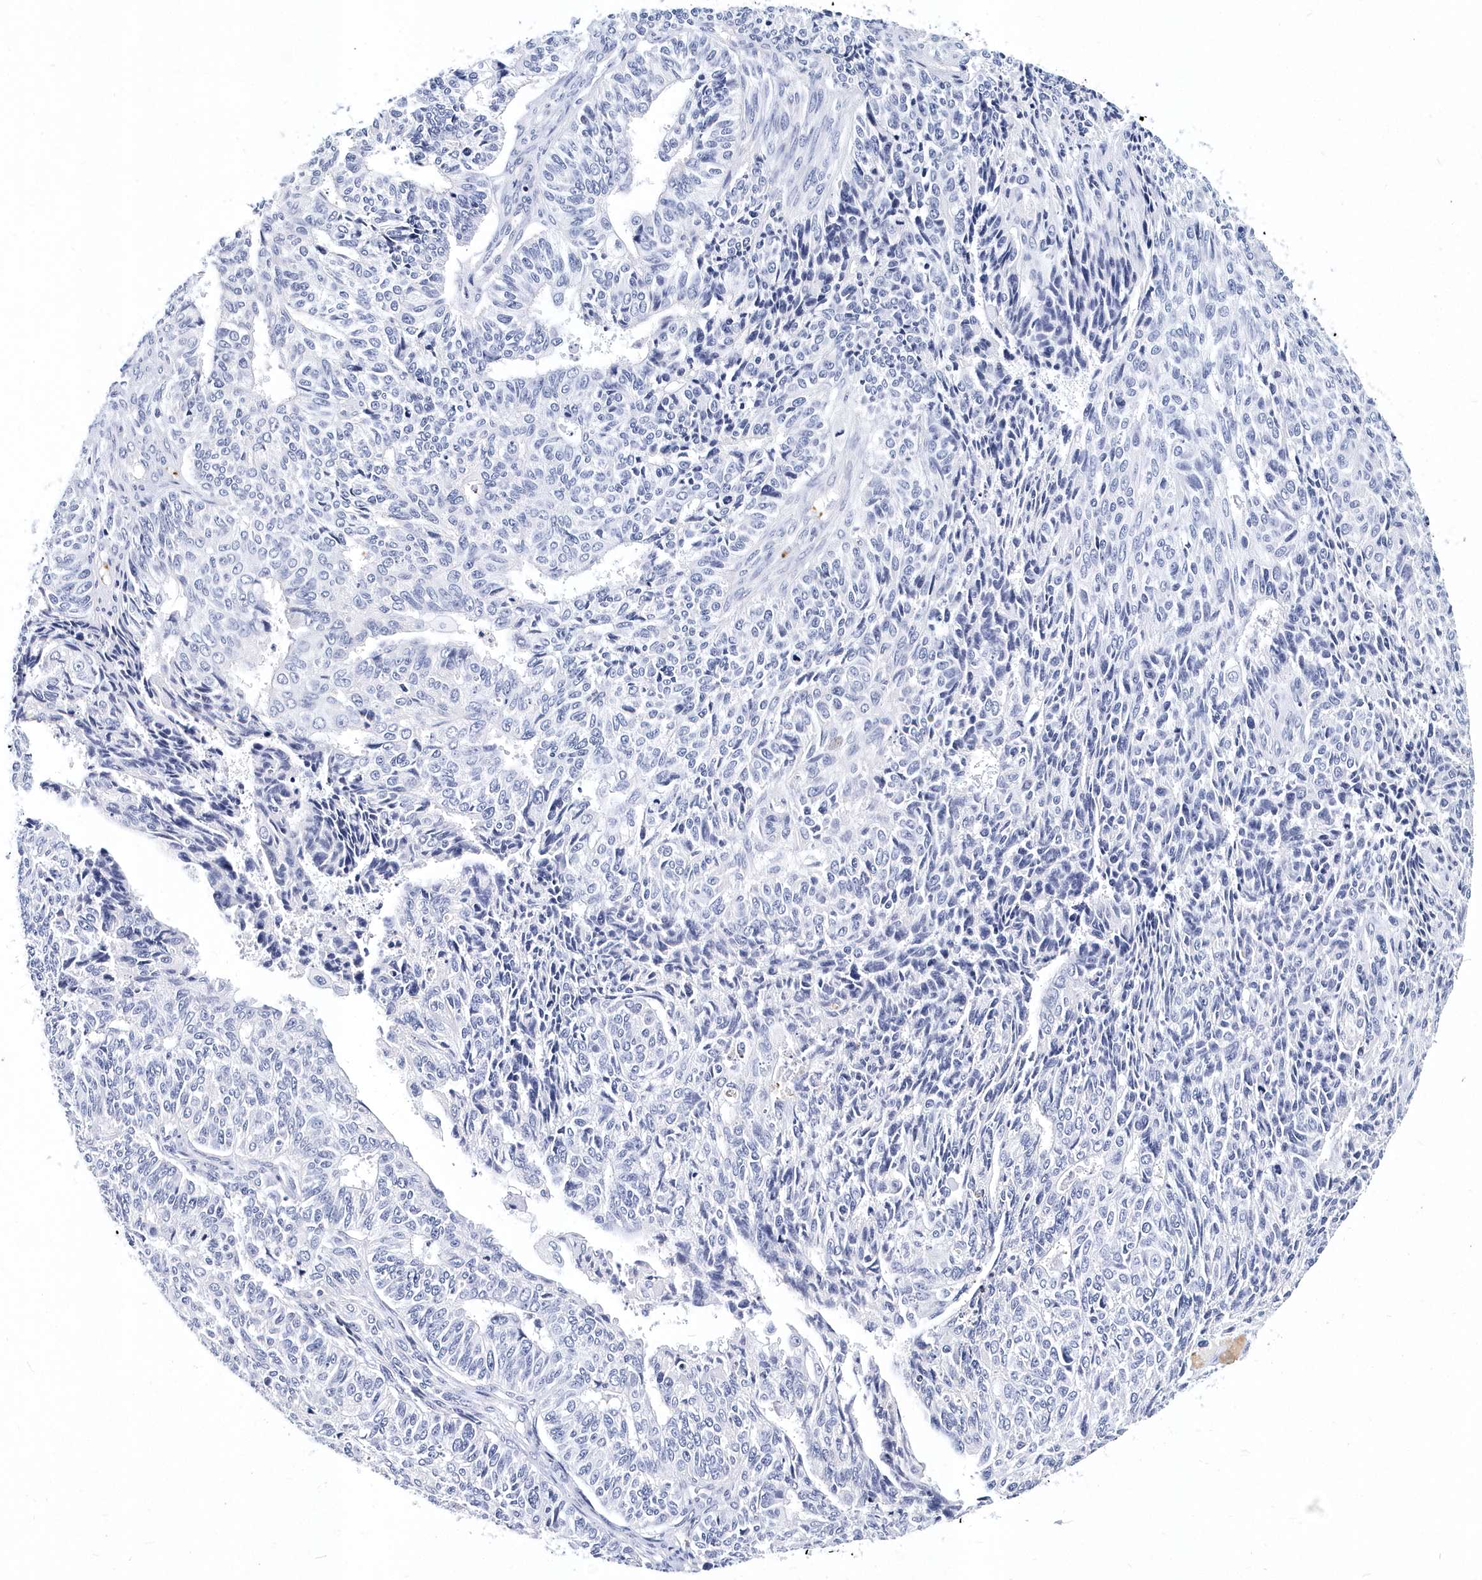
{"staining": {"intensity": "negative", "quantity": "none", "location": "none"}, "tissue": "endometrial cancer", "cell_type": "Tumor cells", "image_type": "cancer", "snomed": [{"axis": "morphology", "description": "Adenocarcinoma, NOS"}, {"axis": "topography", "description": "Endometrium"}], "caption": "The image shows no staining of tumor cells in adenocarcinoma (endometrial).", "gene": "ITGA2B", "patient": {"sex": "female", "age": 32}}